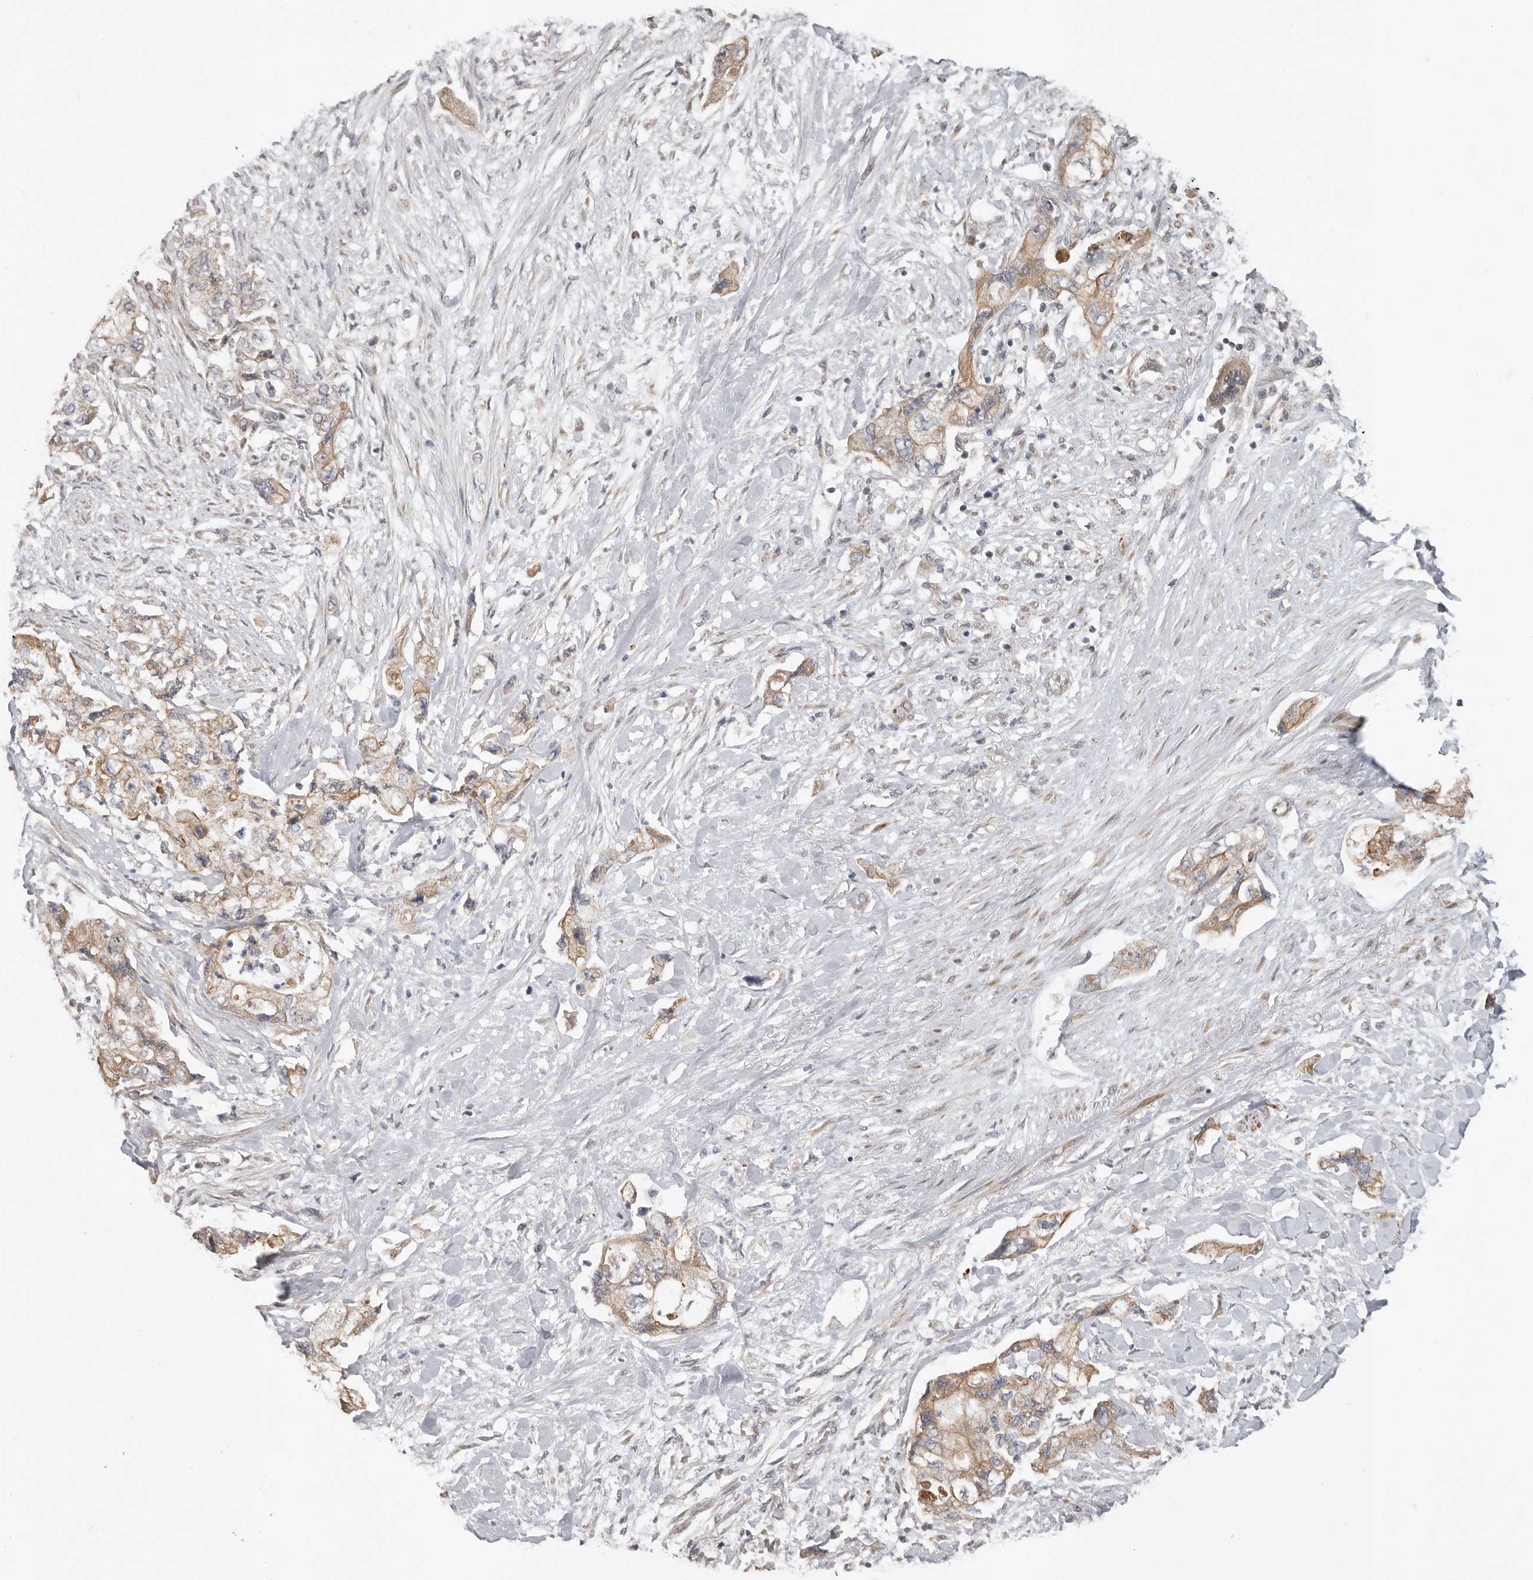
{"staining": {"intensity": "moderate", "quantity": ">75%", "location": "cytoplasmic/membranous"}, "tissue": "pancreatic cancer", "cell_type": "Tumor cells", "image_type": "cancer", "snomed": [{"axis": "morphology", "description": "Adenocarcinoma, NOS"}, {"axis": "topography", "description": "Pancreas"}], "caption": "A high-resolution micrograph shows immunohistochemistry staining of pancreatic adenocarcinoma, which exhibits moderate cytoplasmic/membranous positivity in about >75% of tumor cells.", "gene": "UNK", "patient": {"sex": "female", "age": 73}}